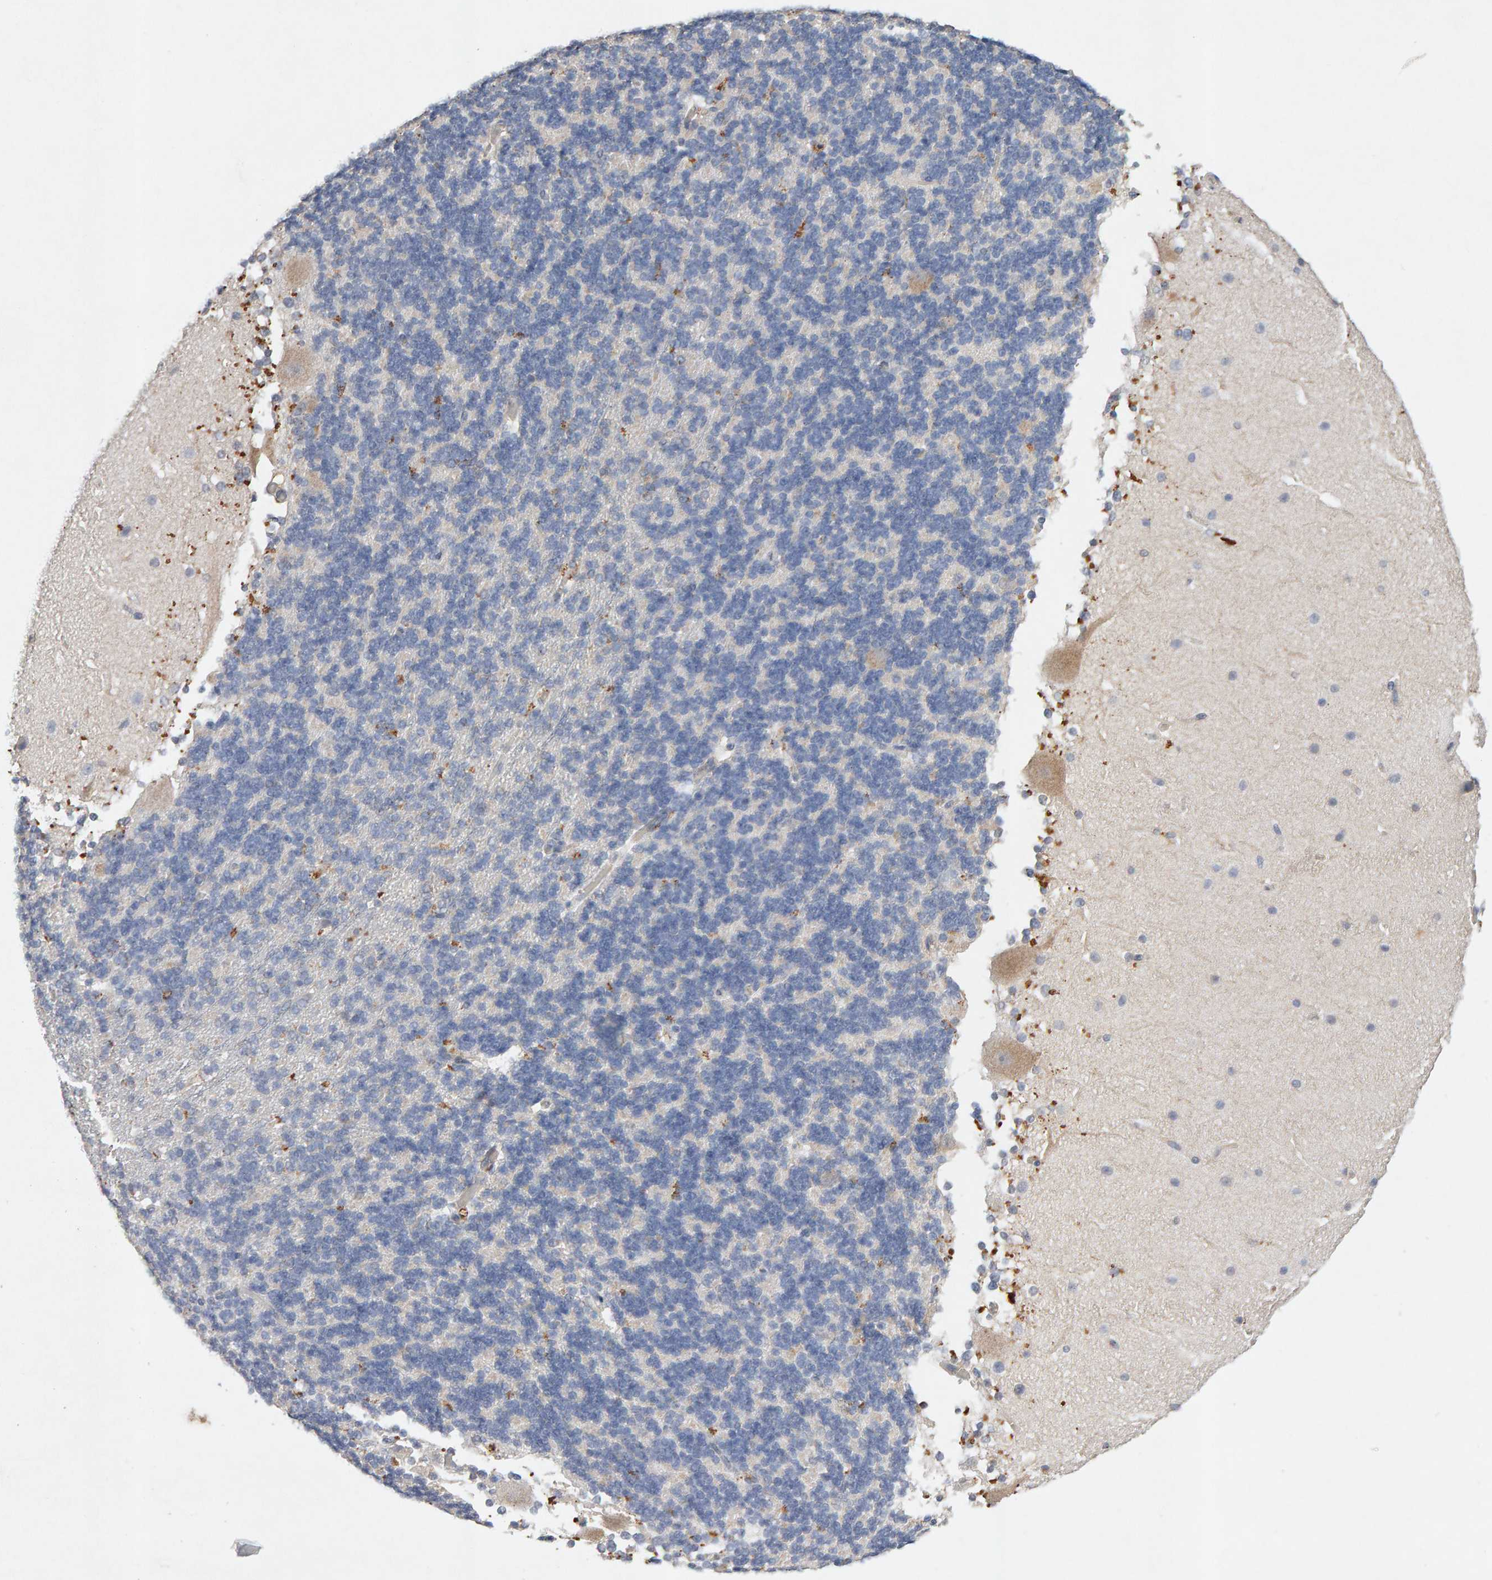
{"staining": {"intensity": "negative", "quantity": "none", "location": "none"}, "tissue": "cerebellum", "cell_type": "Cells in granular layer", "image_type": "normal", "snomed": [{"axis": "morphology", "description": "Normal tissue, NOS"}, {"axis": "topography", "description": "Cerebellum"}], "caption": "This is an immunohistochemistry (IHC) image of benign human cerebellum. There is no positivity in cells in granular layer.", "gene": "PTPRM", "patient": {"sex": "female", "age": 19}}